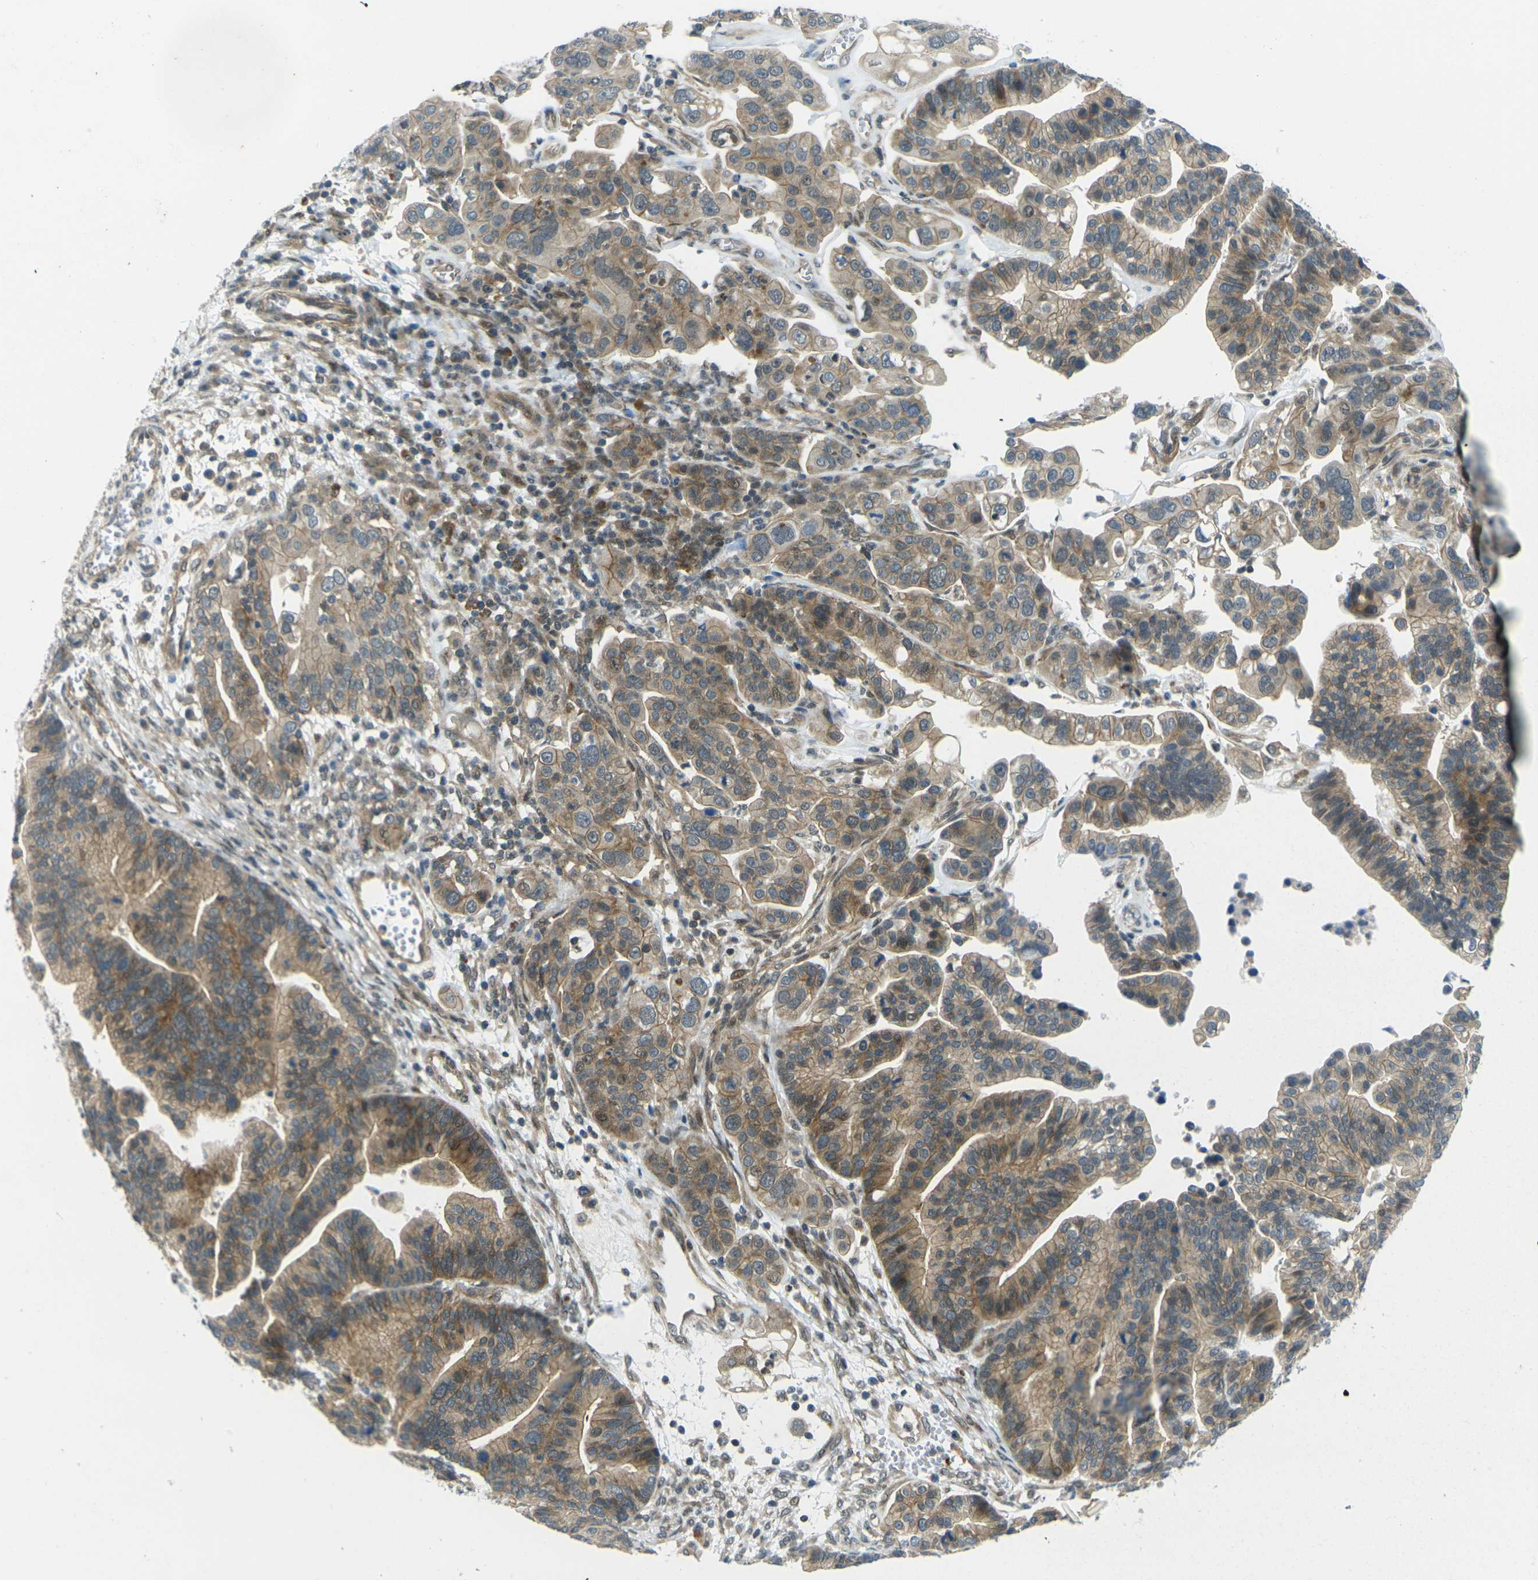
{"staining": {"intensity": "moderate", "quantity": ">75%", "location": "cytoplasmic/membranous"}, "tissue": "ovarian cancer", "cell_type": "Tumor cells", "image_type": "cancer", "snomed": [{"axis": "morphology", "description": "Cystadenocarcinoma, serous, NOS"}, {"axis": "topography", "description": "Ovary"}], "caption": "Immunohistochemistry image of human ovarian serous cystadenocarcinoma stained for a protein (brown), which reveals medium levels of moderate cytoplasmic/membranous expression in about >75% of tumor cells.", "gene": "KCTD10", "patient": {"sex": "female", "age": 56}}